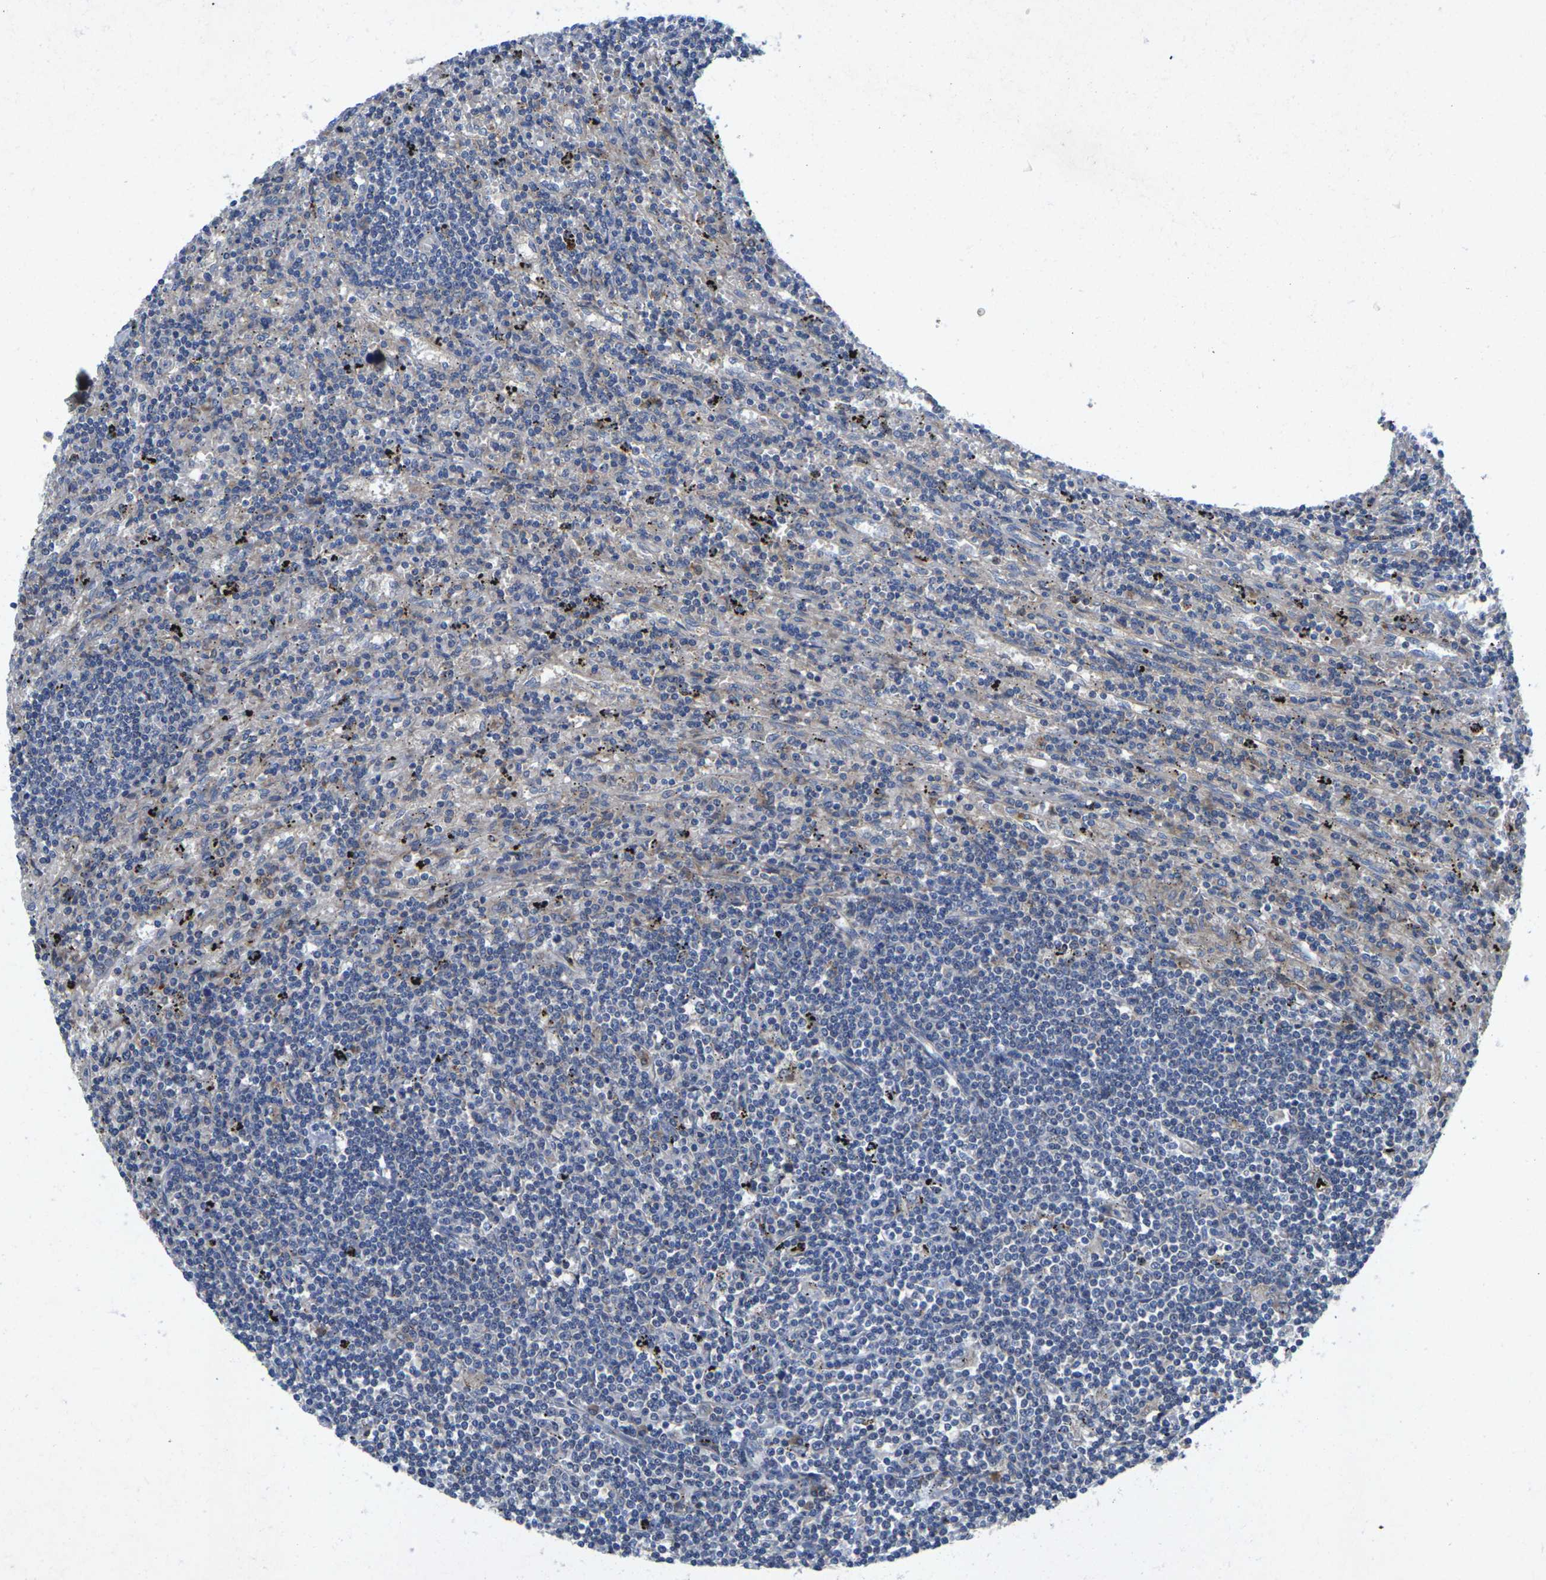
{"staining": {"intensity": "negative", "quantity": "none", "location": "none"}, "tissue": "lymphoma", "cell_type": "Tumor cells", "image_type": "cancer", "snomed": [{"axis": "morphology", "description": "Malignant lymphoma, non-Hodgkin's type, Low grade"}, {"axis": "topography", "description": "Spleen"}], "caption": "Immunohistochemical staining of human low-grade malignant lymphoma, non-Hodgkin's type shows no significant staining in tumor cells. (Immunohistochemistry (ihc), brightfield microscopy, high magnification).", "gene": "KIF1B", "patient": {"sex": "male", "age": 76}}